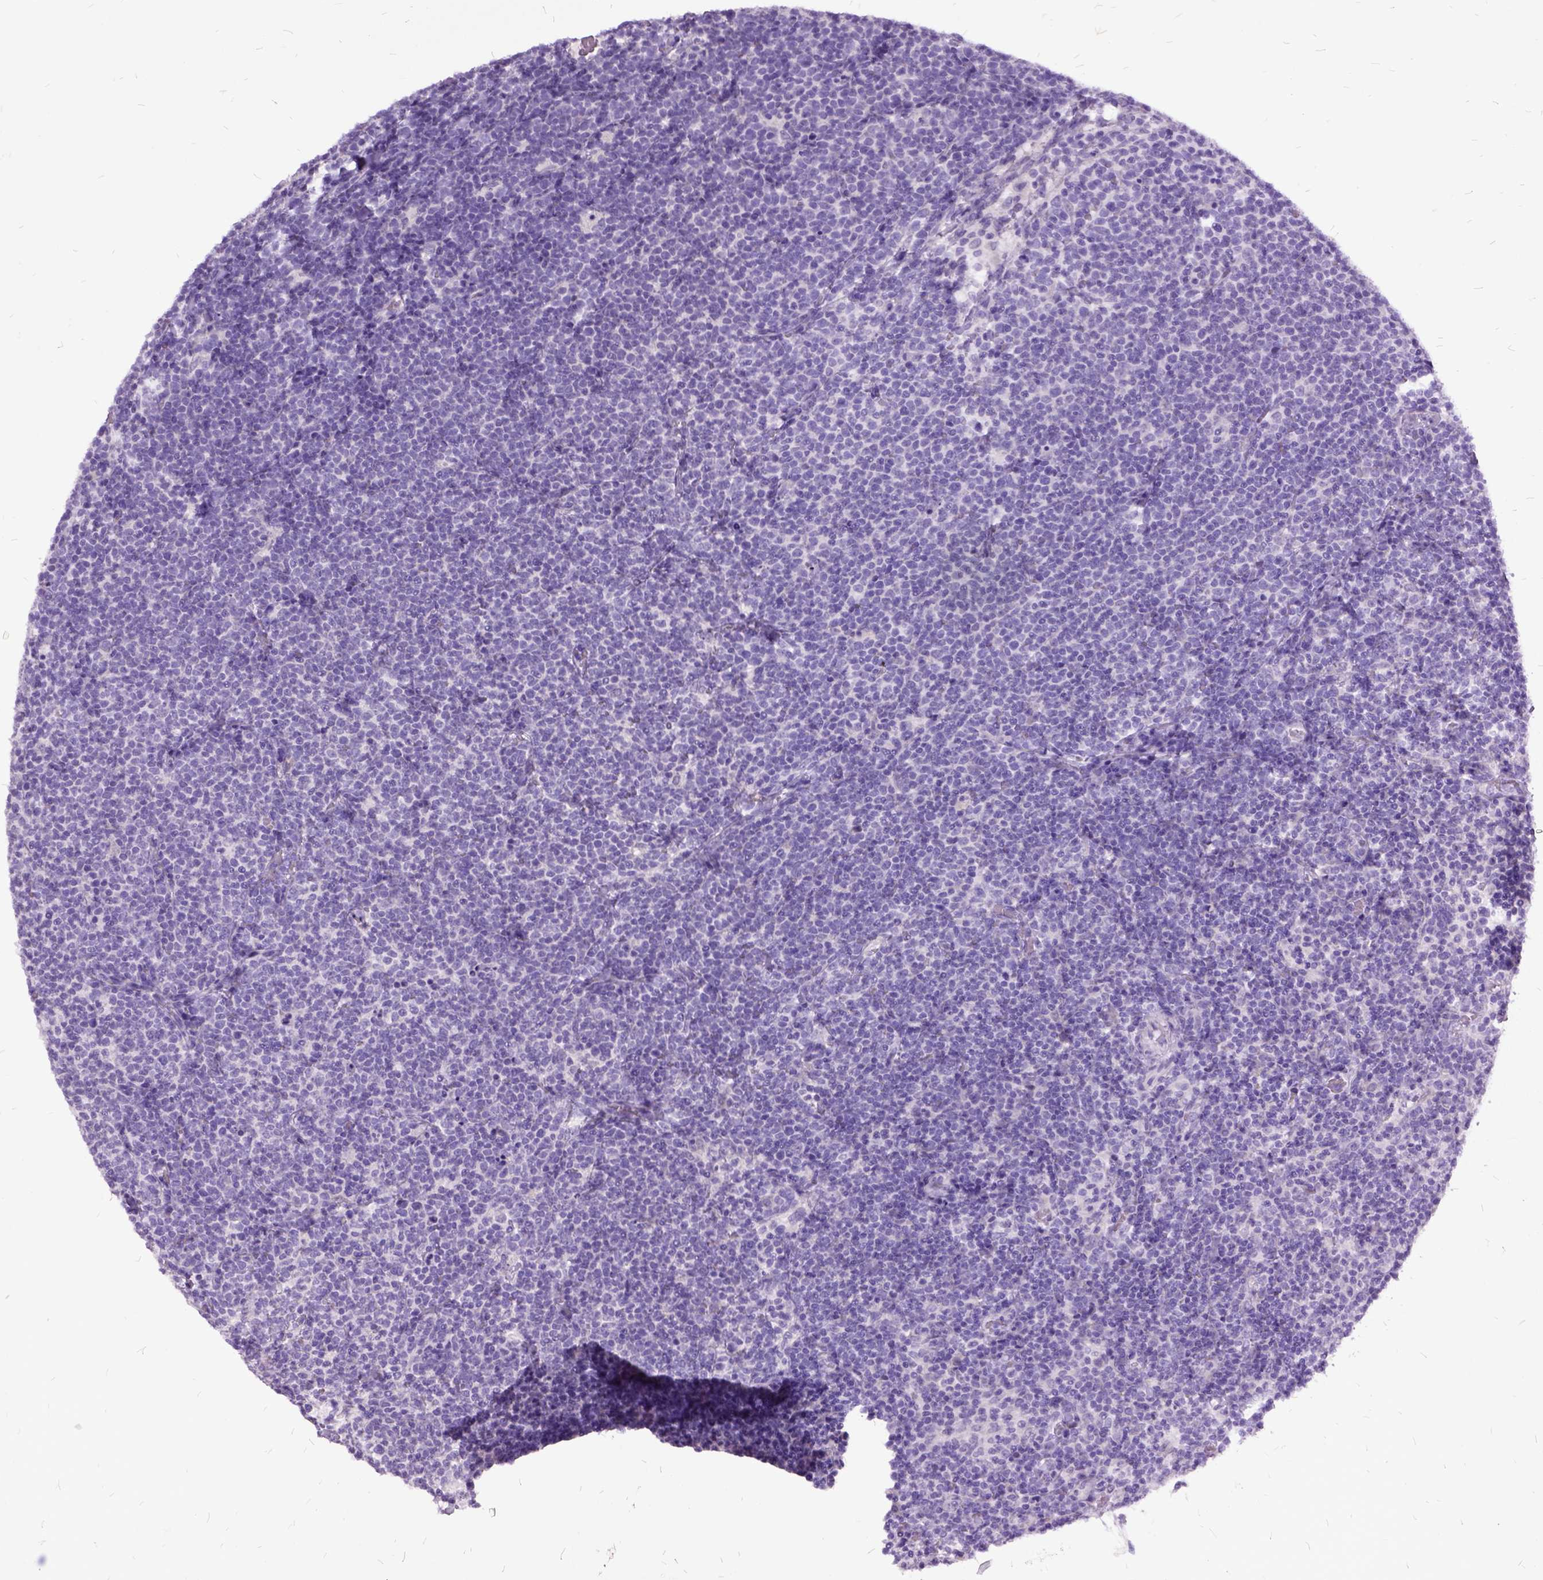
{"staining": {"intensity": "negative", "quantity": "none", "location": "none"}, "tissue": "lymphoma", "cell_type": "Tumor cells", "image_type": "cancer", "snomed": [{"axis": "morphology", "description": "Malignant lymphoma, non-Hodgkin's type, High grade"}, {"axis": "topography", "description": "Lymph node"}], "caption": "Immunohistochemistry (IHC) of human malignant lymphoma, non-Hodgkin's type (high-grade) reveals no staining in tumor cells.", "gene": "MME", "patient": {"sex": "male", "age": 61}}